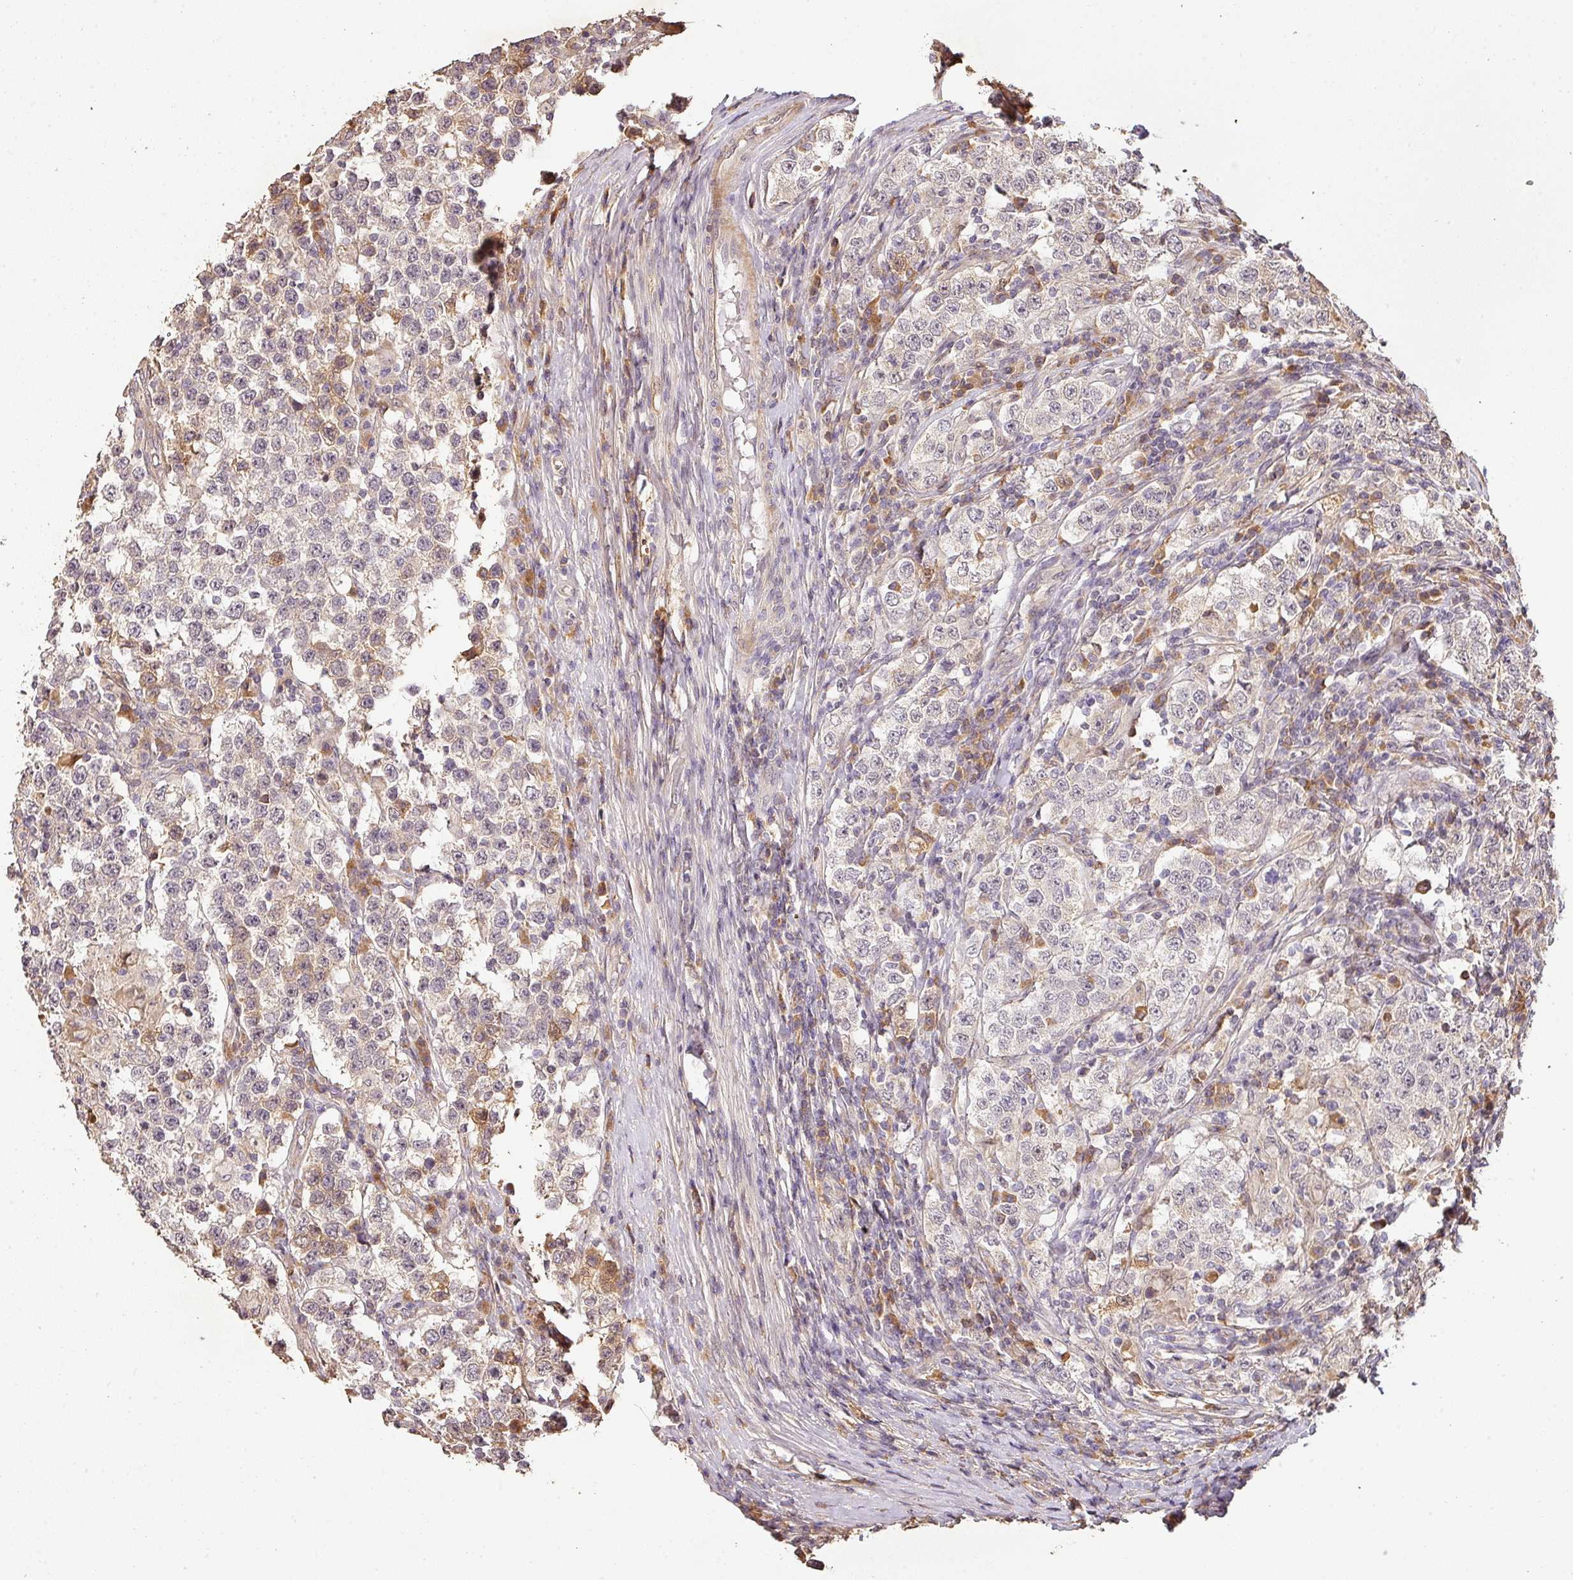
{"staining": {"intensity": "negative", "quantity": "none", "location": "none"}, "tissue": "testis cancer", "cell_type": "Tumor cells", "image_type": "cancer", "snomed": [{"axis": "morphology", "description": "Seminoma, NOS"}, {"axis": "morphology", "description": "Carcinoma, Embryonal, NOS"}, {"axis": "topography", "description": "Testis"}], "caption": "The IHC image has no significant staining in tumor cells of testis cancer tissue.", "gene": "BPIFB3", "patient": {"sex": "male", "age": 41}}